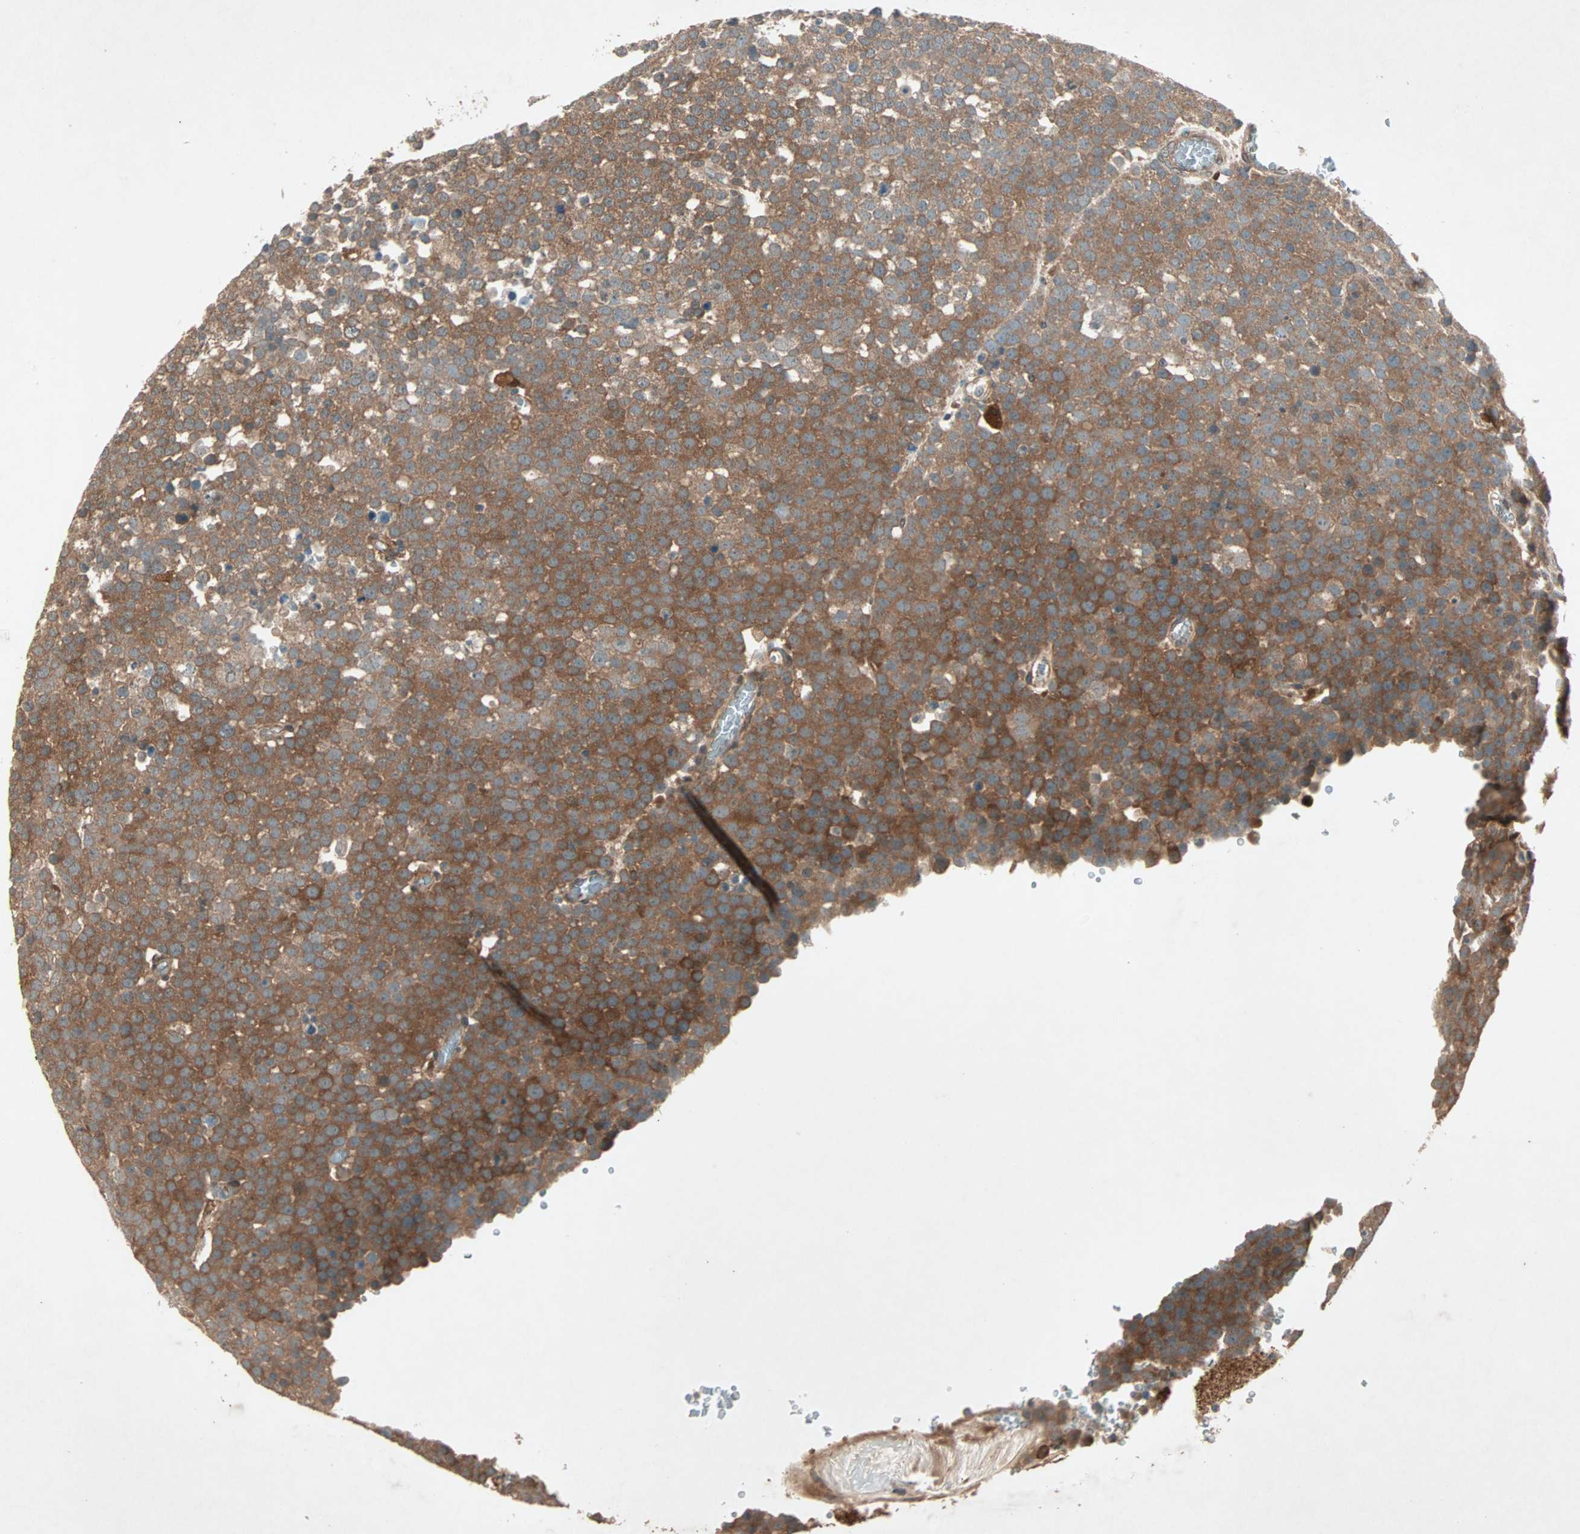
{"staining": {"intensity": "moderate", "quantity": ">75%", "location": "cytoplasmic/membranous"}, "tissue": "testis cancer", "cell_type": "Tumor cells", "image_type": "cancer", "snomed": [{"axis": "morphology", "description": "Seminoma, NOS"}, {"axis": "topography", "description": "Testis"}], "caption": "About >75% of tumor cells in human testis cancer (seminoma) display moderate cytoplasmic/membranous protein positivity as visualized by brown immunohistochemical staining.", "gene": "SDSL", "patient": {"sex": "male", "age": 71}}